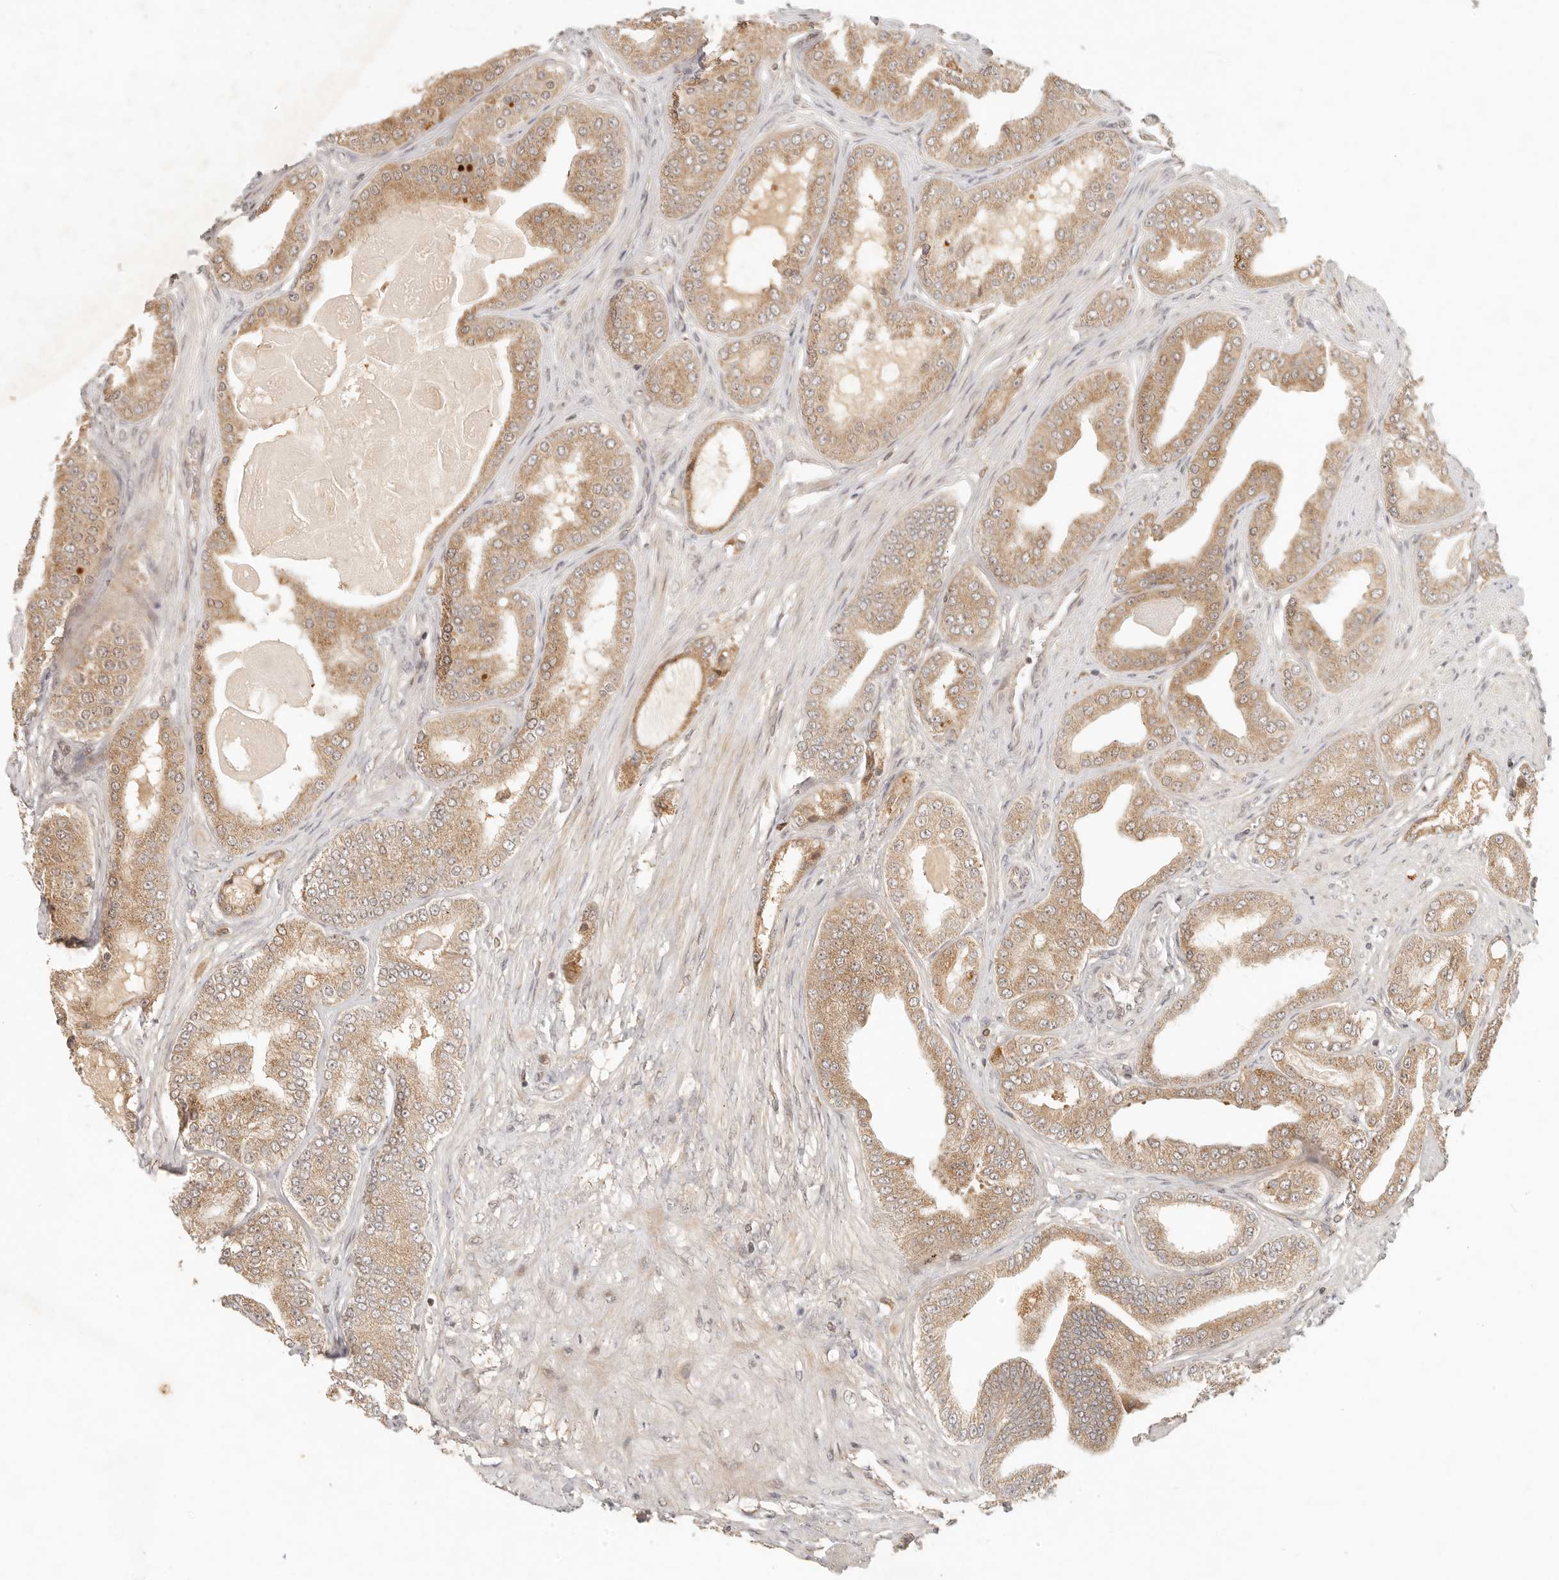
{"staining": {"intensity": "moderate", "quantity": ">75%", "location": "cytoplasmic/membranous"}, "tissue": "prostate cancer", "cell_type": "Tumor cells", "image_type": "cancer", "snomed": [{"axis": "morphology", "description": "Adenocarcinoma, High grade"}, {"axis": "topography", "description": "Prostate"}], "caption": "The immunohistochemical stain highlights moderate cytoplasmic/membranous expression in tumor cells of adenocarcinoma (high-grade) (prostate) tissue.", "gene": "INTS11", "patient": {"sex": "male", "age": 60}}